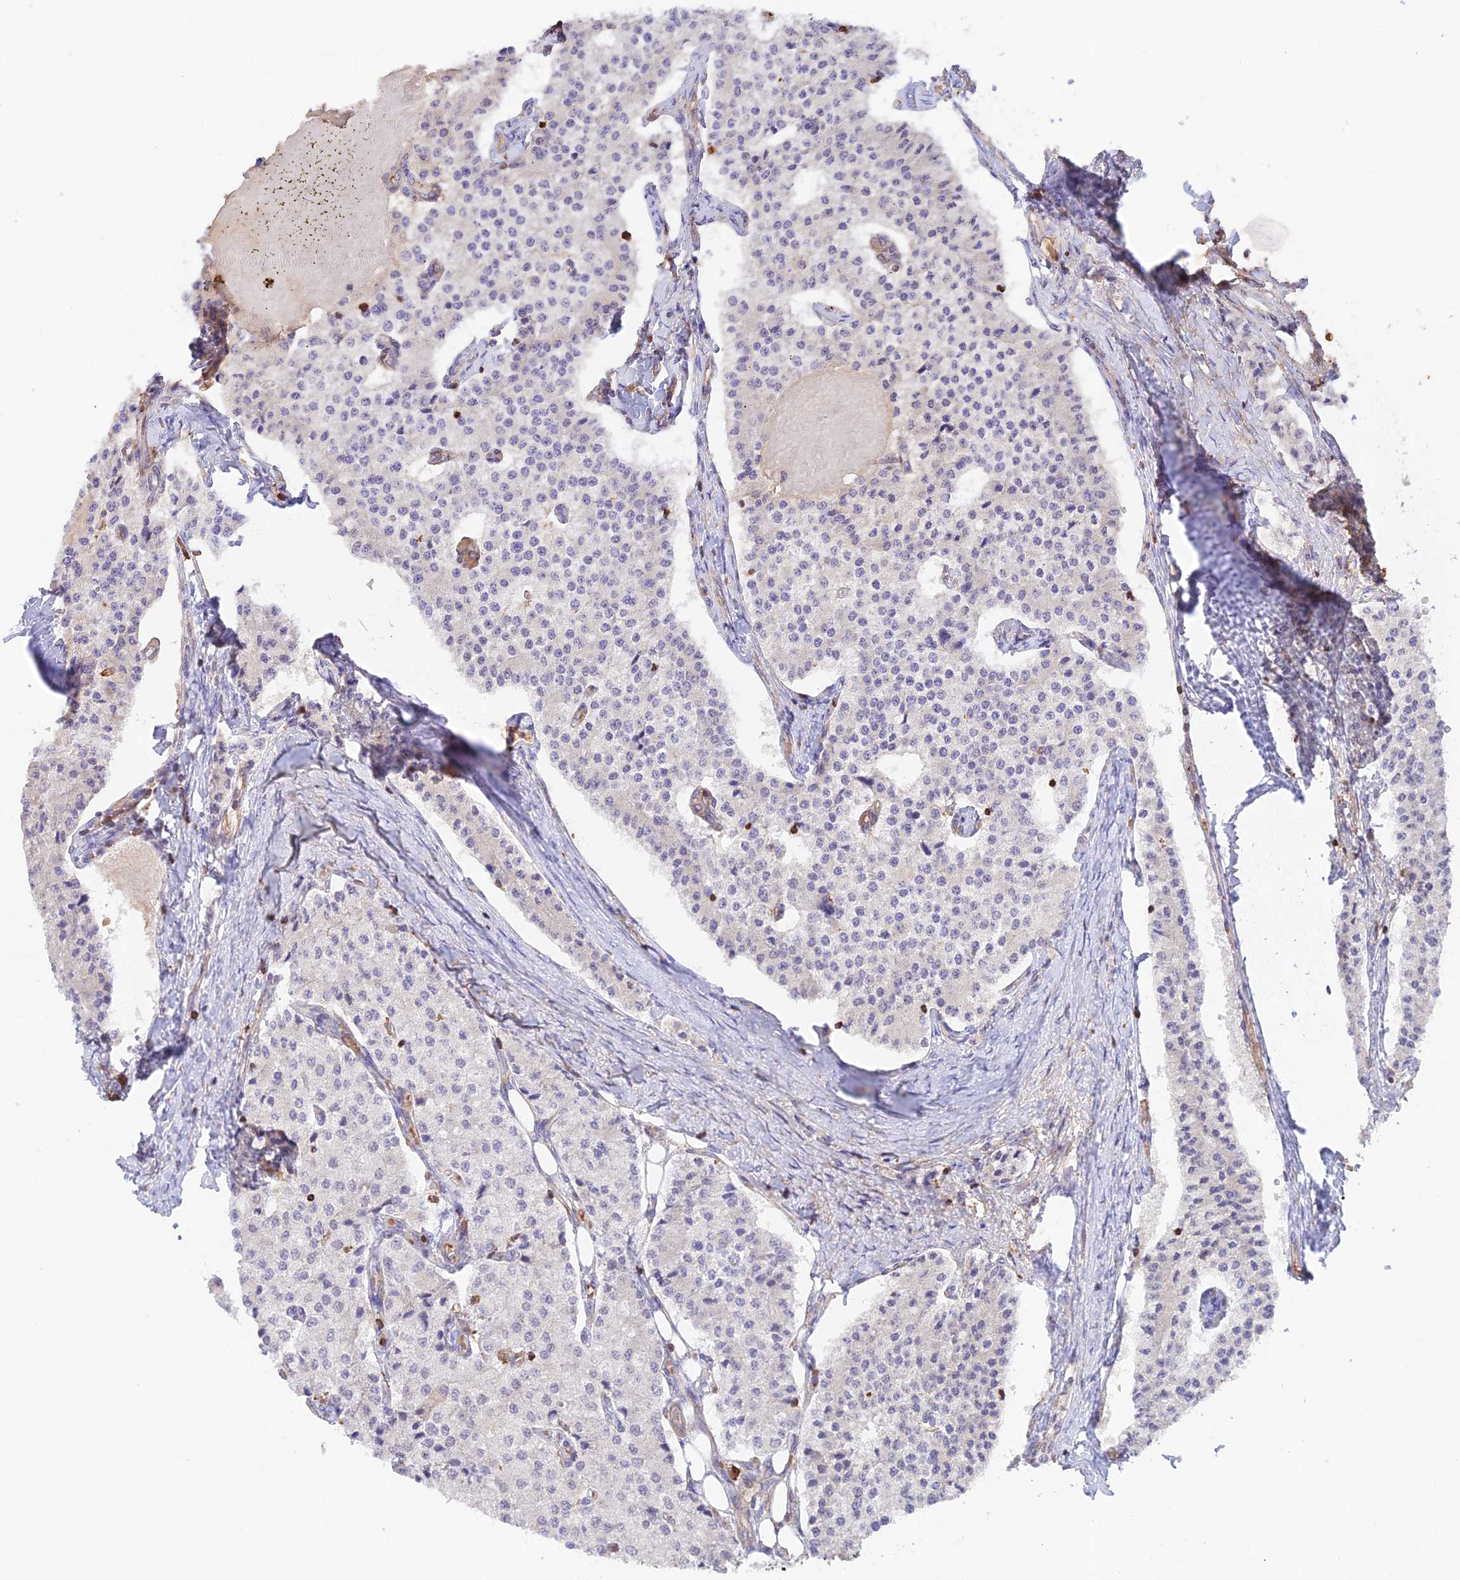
{"staining": {"intensity": "negative", "quantity": "none", "location": "none"}, "tissue": "carcinoid", "cell_type": "Tumor cells", "image_type": "cancer", "snomed": [{"axis": "morphology", "description": "Carcinoid, malignant, NOS"}, {"axis": "topography", "description": "Colon"}], "caption": "Immunohistochemical staining of human carcinoid (malignant) exhibits no significant expression in tumor cells.", "gene": "DENND1C", "patient": {"sex": "female", "age": 52}}